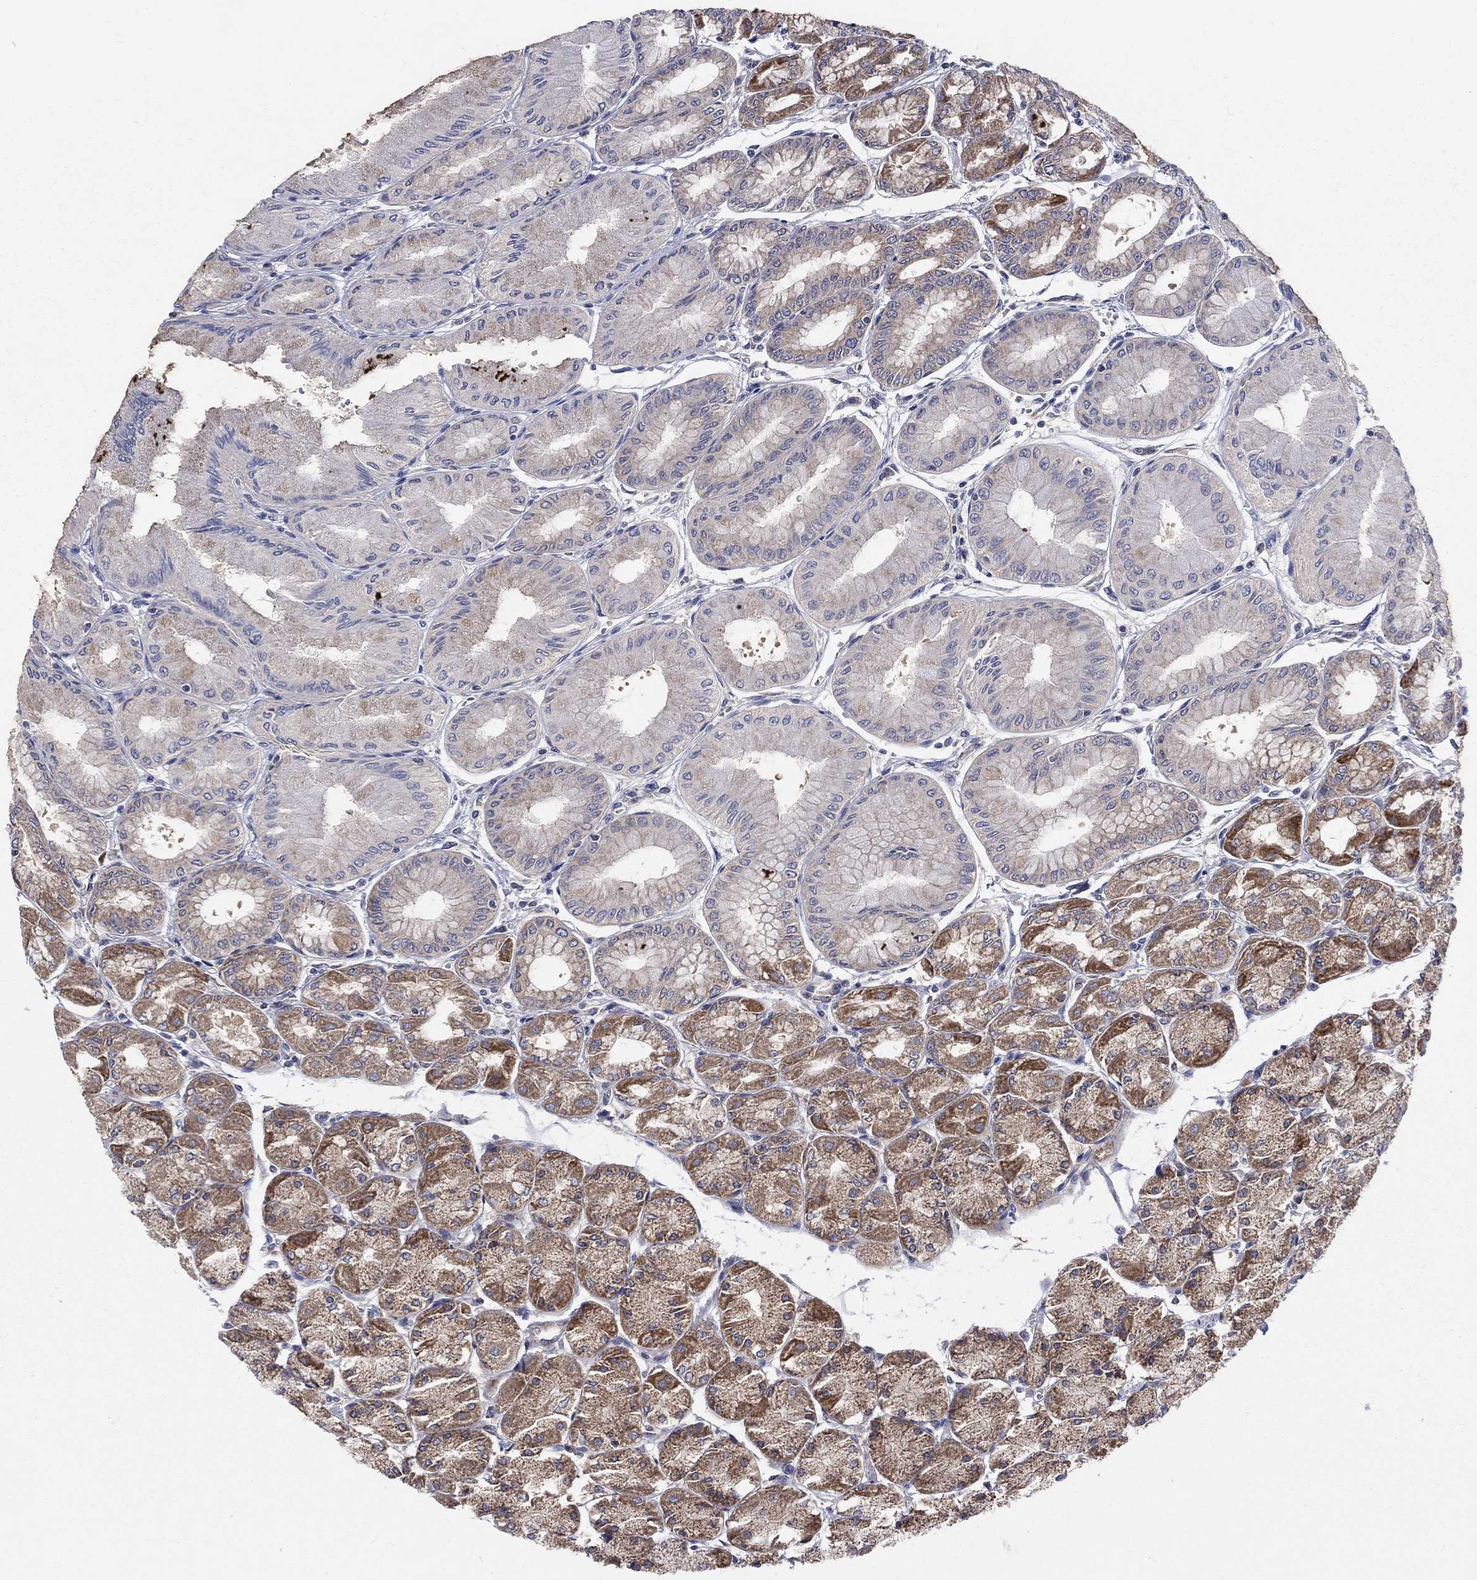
{"staining": {"intensity": "moderate", "quantity": "25%-75%", "location": "cytoplasmic/membranous"}, "tissue": "stomach", "cell_type": "Glandular cells", "image_type": "normal", "snomed": [{"axis": "morphology", "description": "Normal tissue, NOS"}, {"axis": "topography", "description": "Stomach, upper"}], "caption": "This micrograph demonstrates normal stomach stained with IHC to label a protein in brown. The cytoplasmic/membranous of glandular cells show moderate positivity for the protein. Nuclei are counter-stained blue.", "gene": "NME7", "patient": {"sex": "male", "age": 60}}